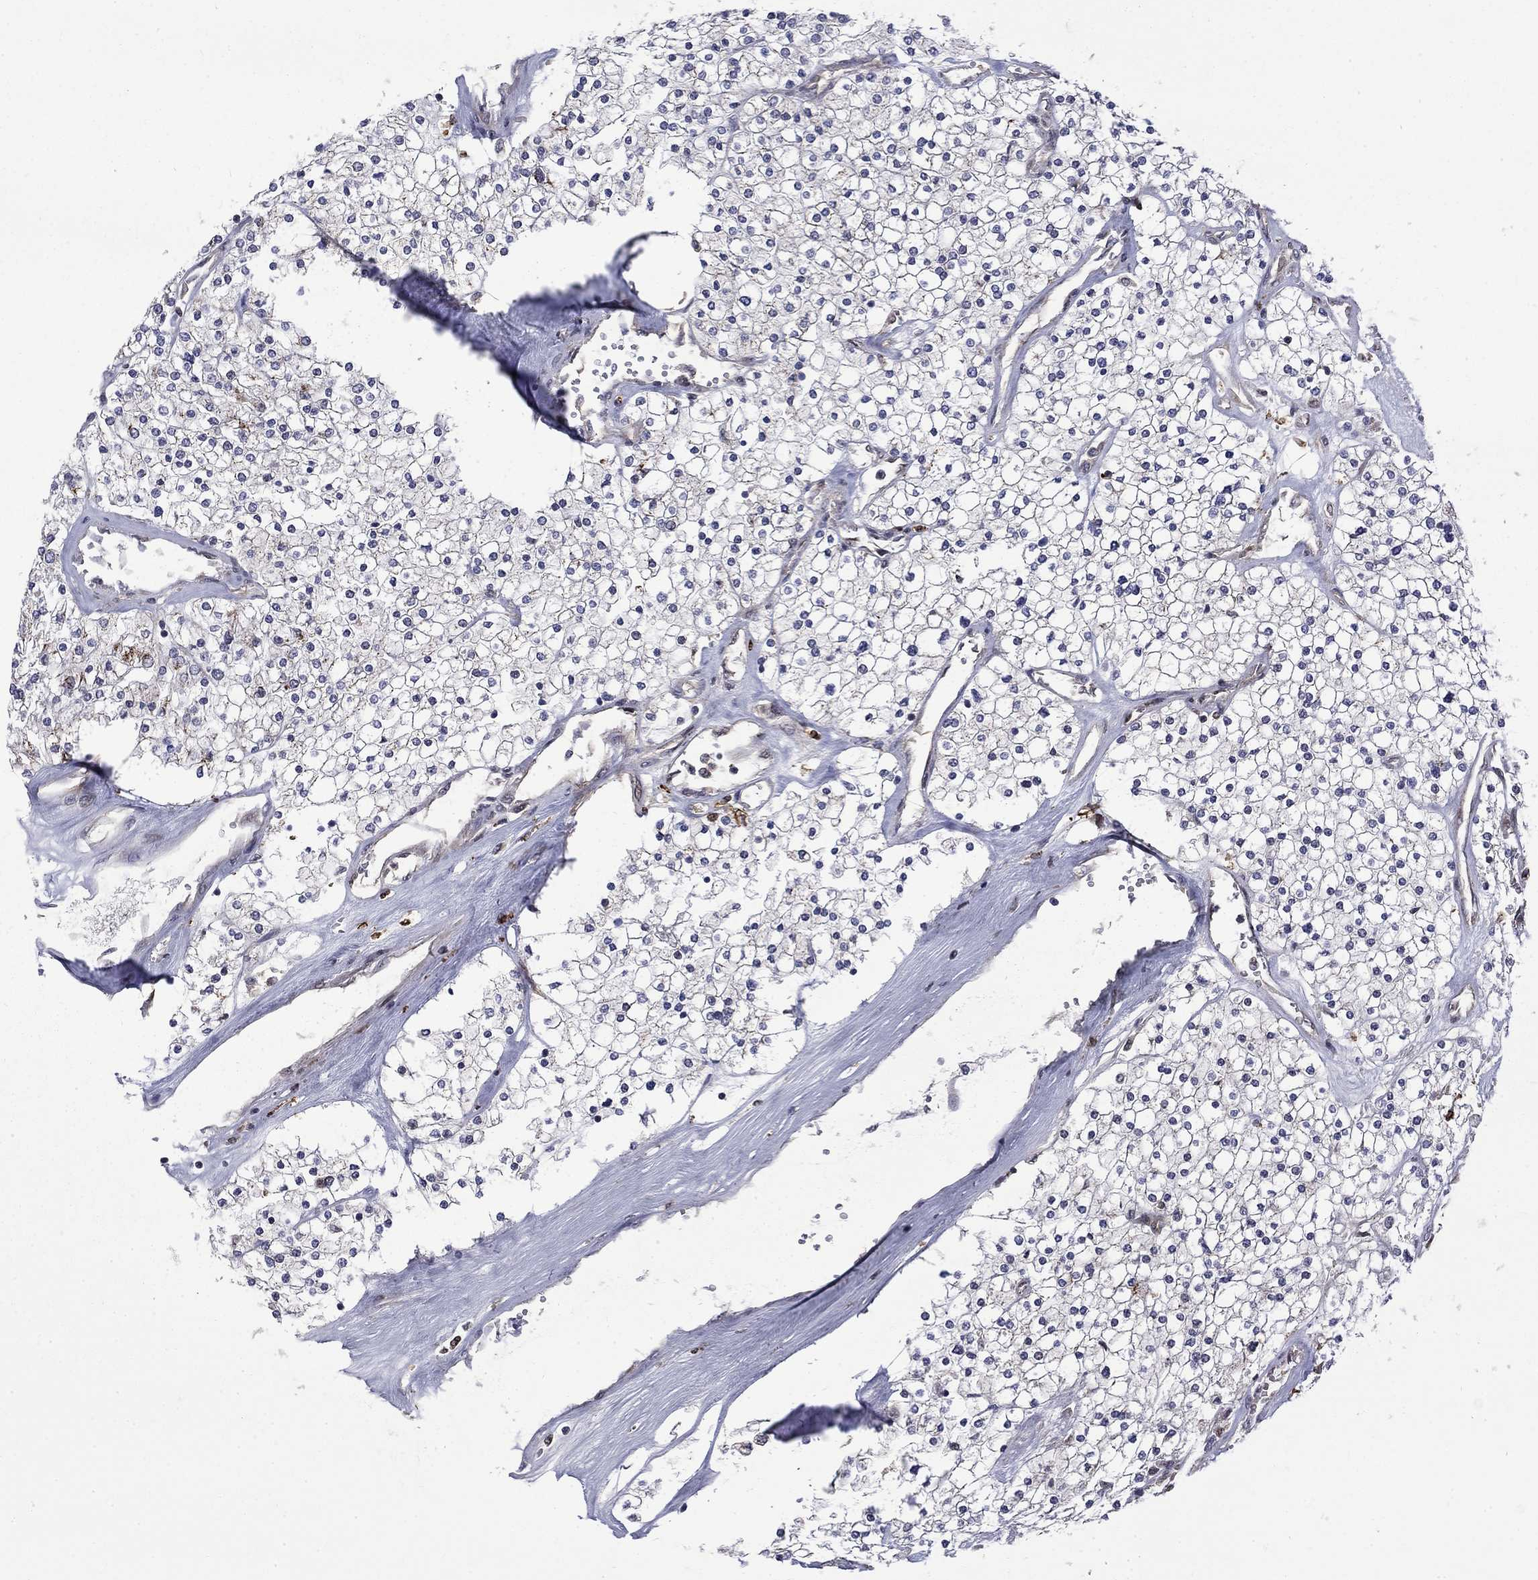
{"staining": {"intensity": "negative", "quantity": "none", "location": "none"}, "tissue": "renal cancer", "cell_type": "Tumor cells", "image_type": "cancer", "snomed": [{"axis": "morphology", "description": "Adenocarcinoma, NOS"}, {"axis": "topography", "description": "Kidney"}], "caption": "High power microscopy micrograph of an IHC photomicrograph of renal cancer (adenocarcinoma), revealing no significant staining in tumor cells.", "gene": "KPNA3", "patient": {"sex": "male", "age": 80}}